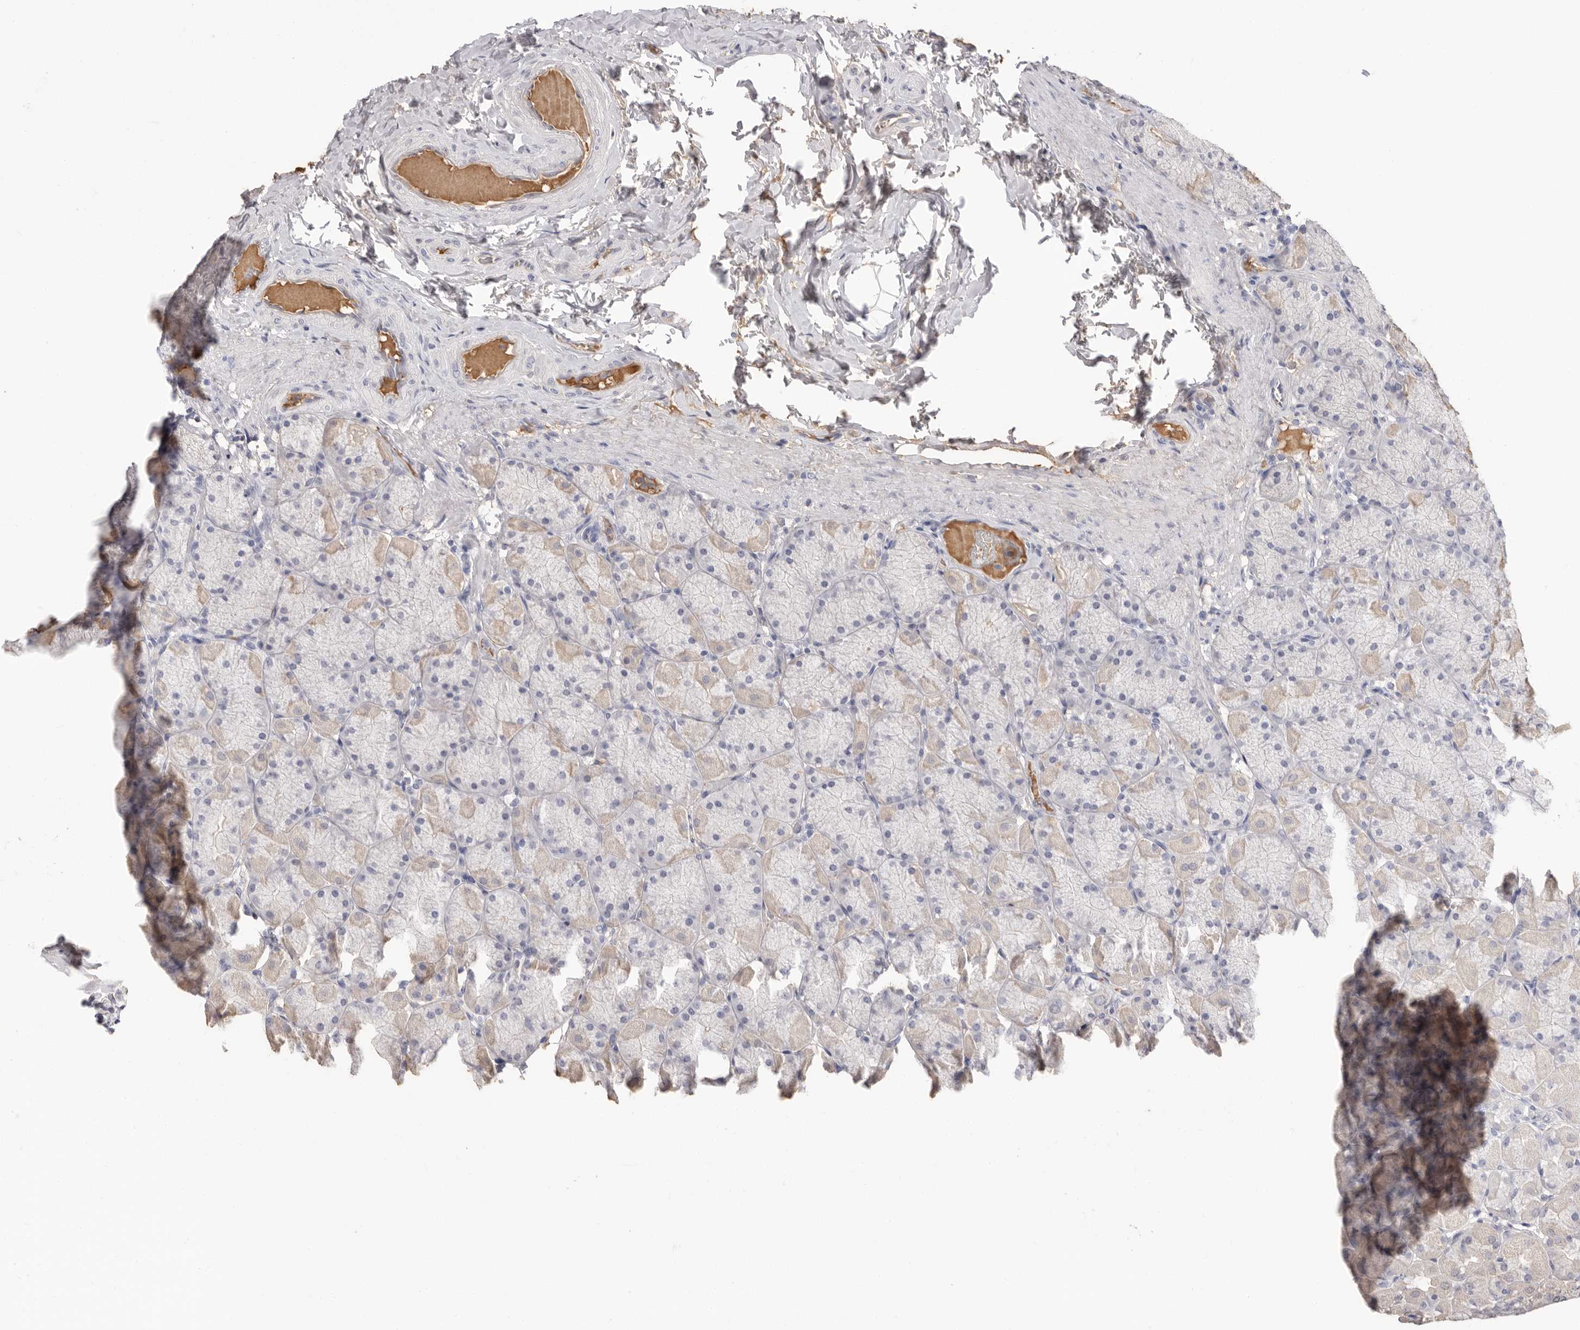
{"staining": {"intensity": "weak", "quantity": "<25%", "location": "cytoplasmic/membranous"}, "tissue": "stomach", "cell_type": "Glandular cells", "image_type": "normal", "snomed": [{"axis": "morphology", "description": "Normal tissue, NOS"}, {"axis": "topography", "description": "Stomach, upper"}], "caption": "The histopathology image demonstrates no staining of glandular cells in normal stomach.", "gene": "APOA2", "patient": {"sex": "female", "age": 56}}